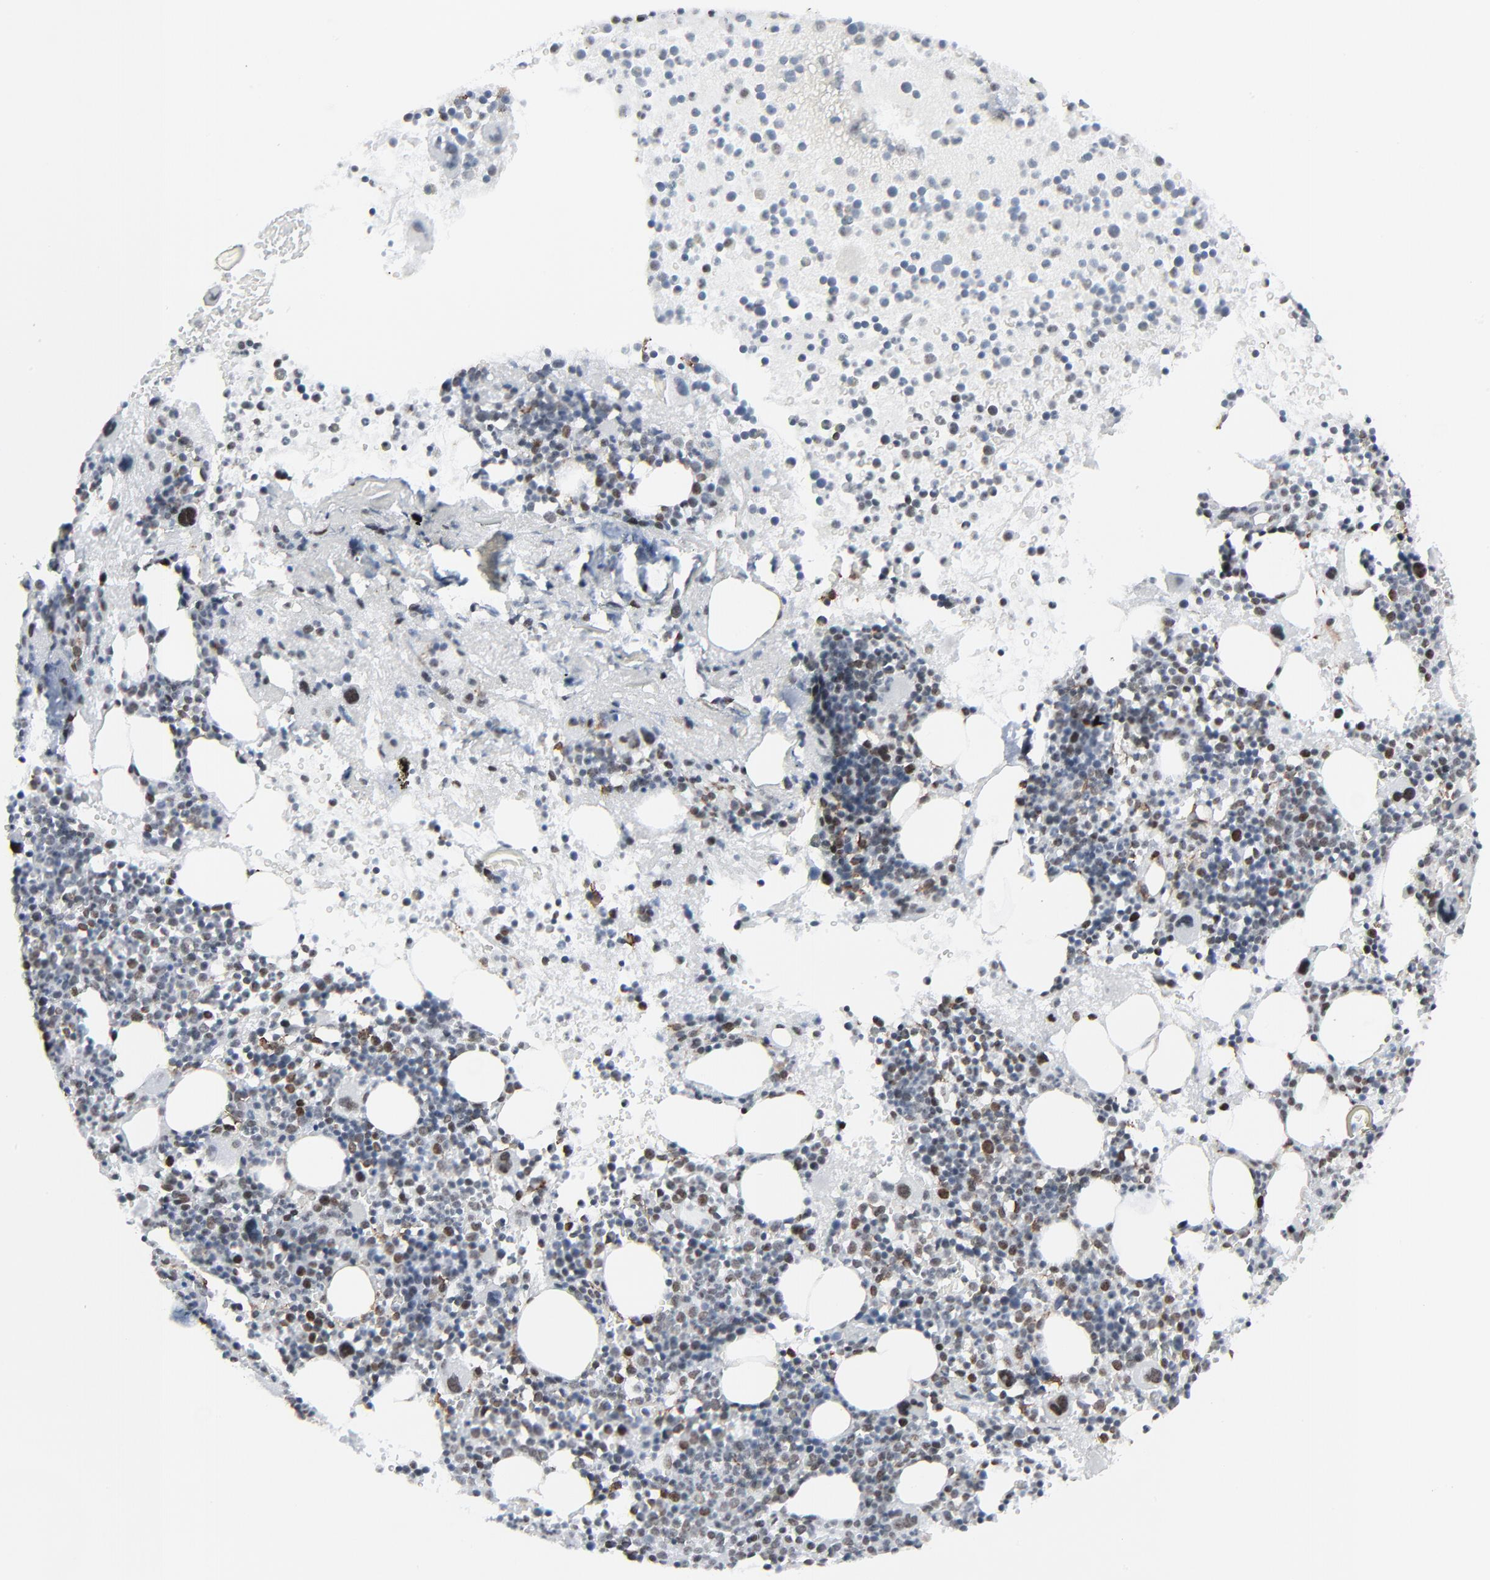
{"staining": {"intensity": "moderate", "quantity": "<25%", "location": "nuclear"}, "tissue": "bone marrow", "cell_type": "Hematopoietic cells", "image_type": "normal", "snomed": [{"axis": "morphology", "description": "Normal tissue, NOS"}, {"axis": "topography", "description": "Bone marrow"}], "caption": "Immunohistochemistry of normal bone marrow exhibits low levels of moderate nuclear positivity in about <25% of hematopoietic cells.", "gene": "FBXO28", "patient": {"sex": "male", "age": 34}}